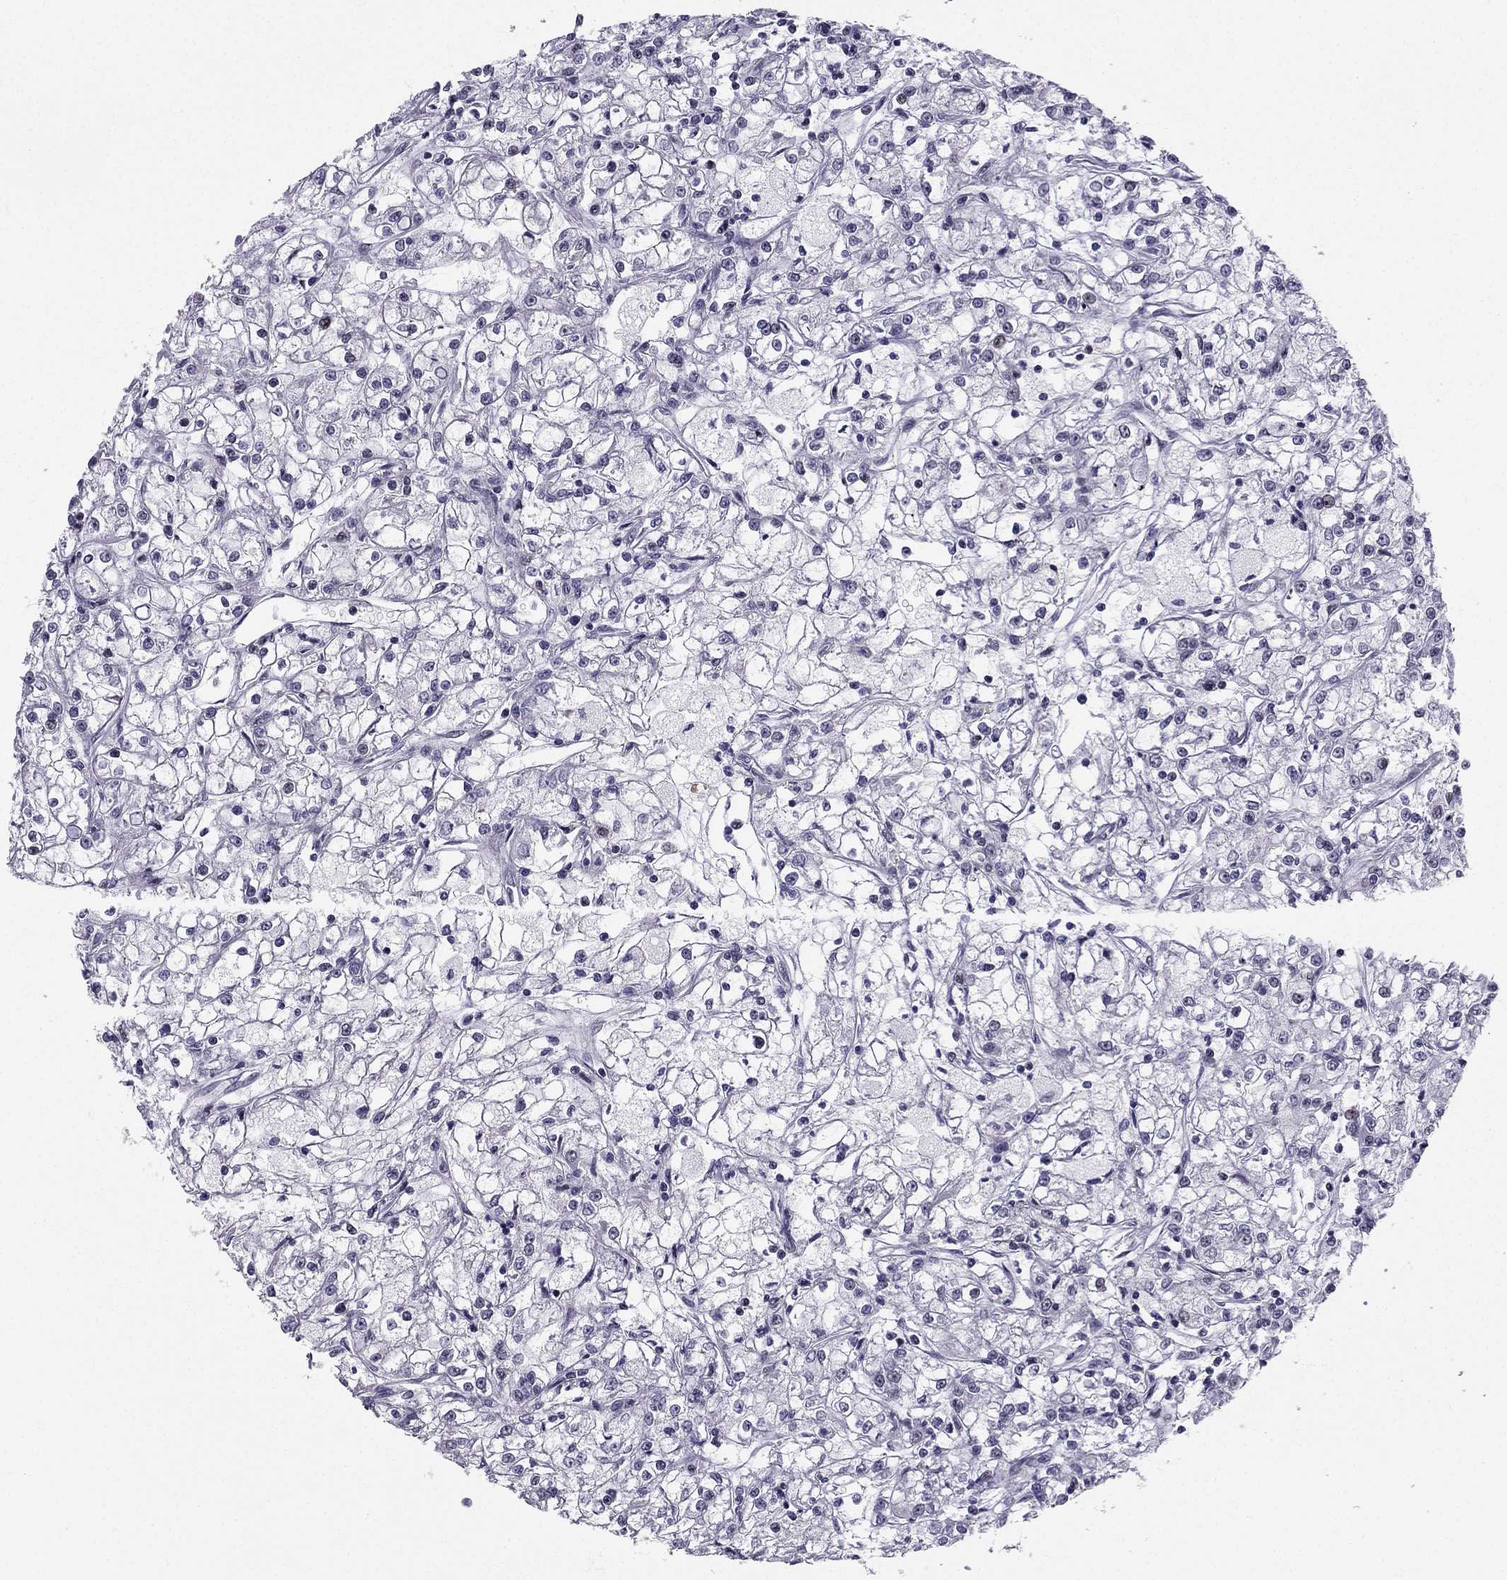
{"staining": {"intensity": "negative", "quantity": "none", "location": "none"}, "tissue": "renal cancer", "cell_type": "Tumor cells", "image_type": "cancer", "snomed": [{"axis": "morphology", "description": "Adenocarcinoma, NOS"}, {"axis": "topography", "description": "Kidney"}], "caption": "Adenocarcinoma (renal) was stained to show a protein in brown. There is no significant expression in tumor cells.", "gene": "RPRD2", "patient": {"sex": "female", "age": 59}}